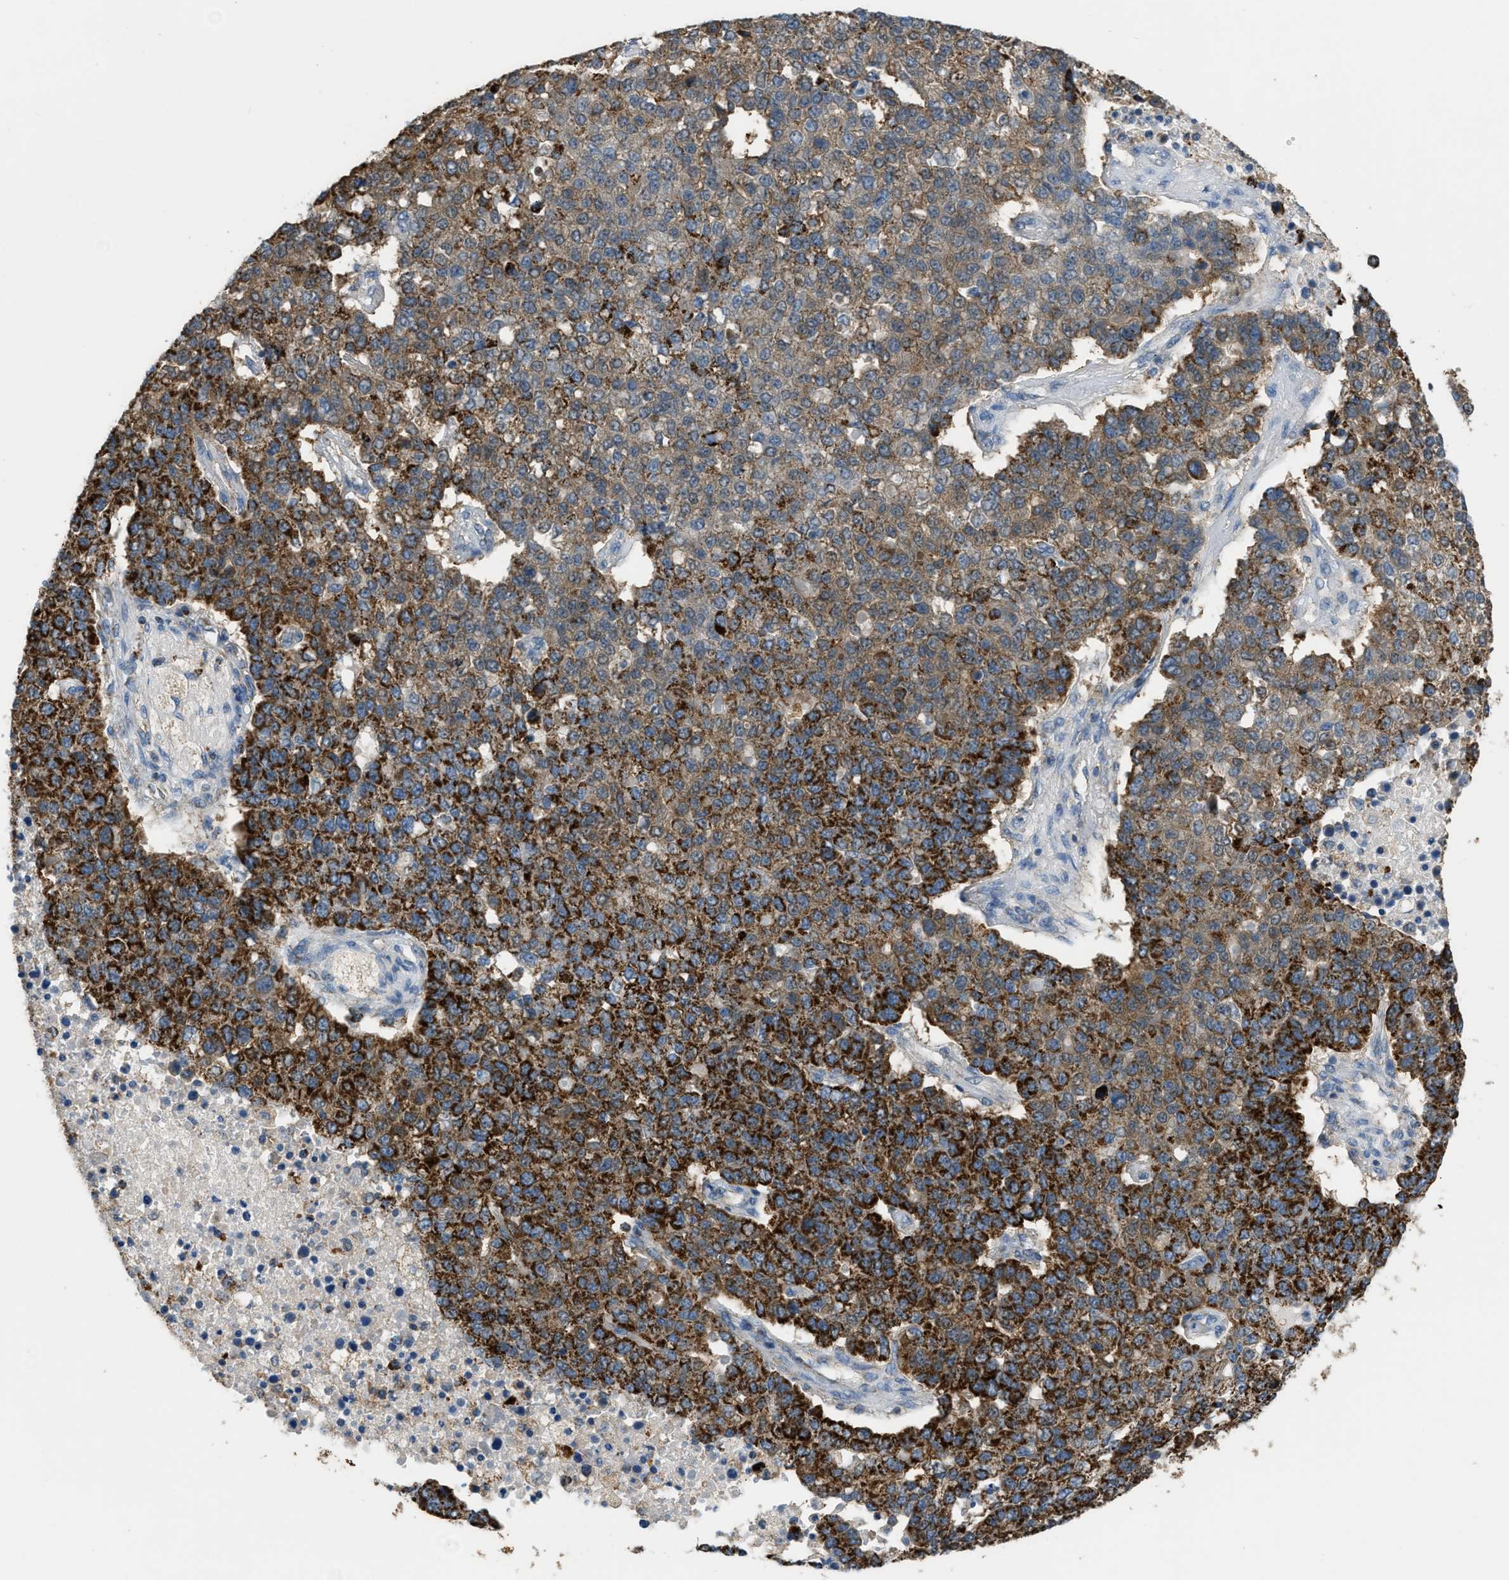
{"staining": {"intensity": "moderate", "quantity": ">75%", "location": "cytoplasmic/membranous"}, "tissue": "pancreatic cancer", "cell_type": "Tumor cells", "image_type": "cancer", "snomed": [{"axis": "morphology", "description": "Adenocarcinoma, NOS"}, {"axis": "topography", "description": "Pancreas"}], "caption": "The image reveals immunohistochemical staining of pancreatic adenocarcinoma. There is moderate cytoplasmic/membranous positivity is appreciated in approximately >75% of tumor cells. Ihc stains the protein in brown and the nuclei are stained blue.", "gene": "ETFB", "patient": {"sex": "female", "age": 61}}